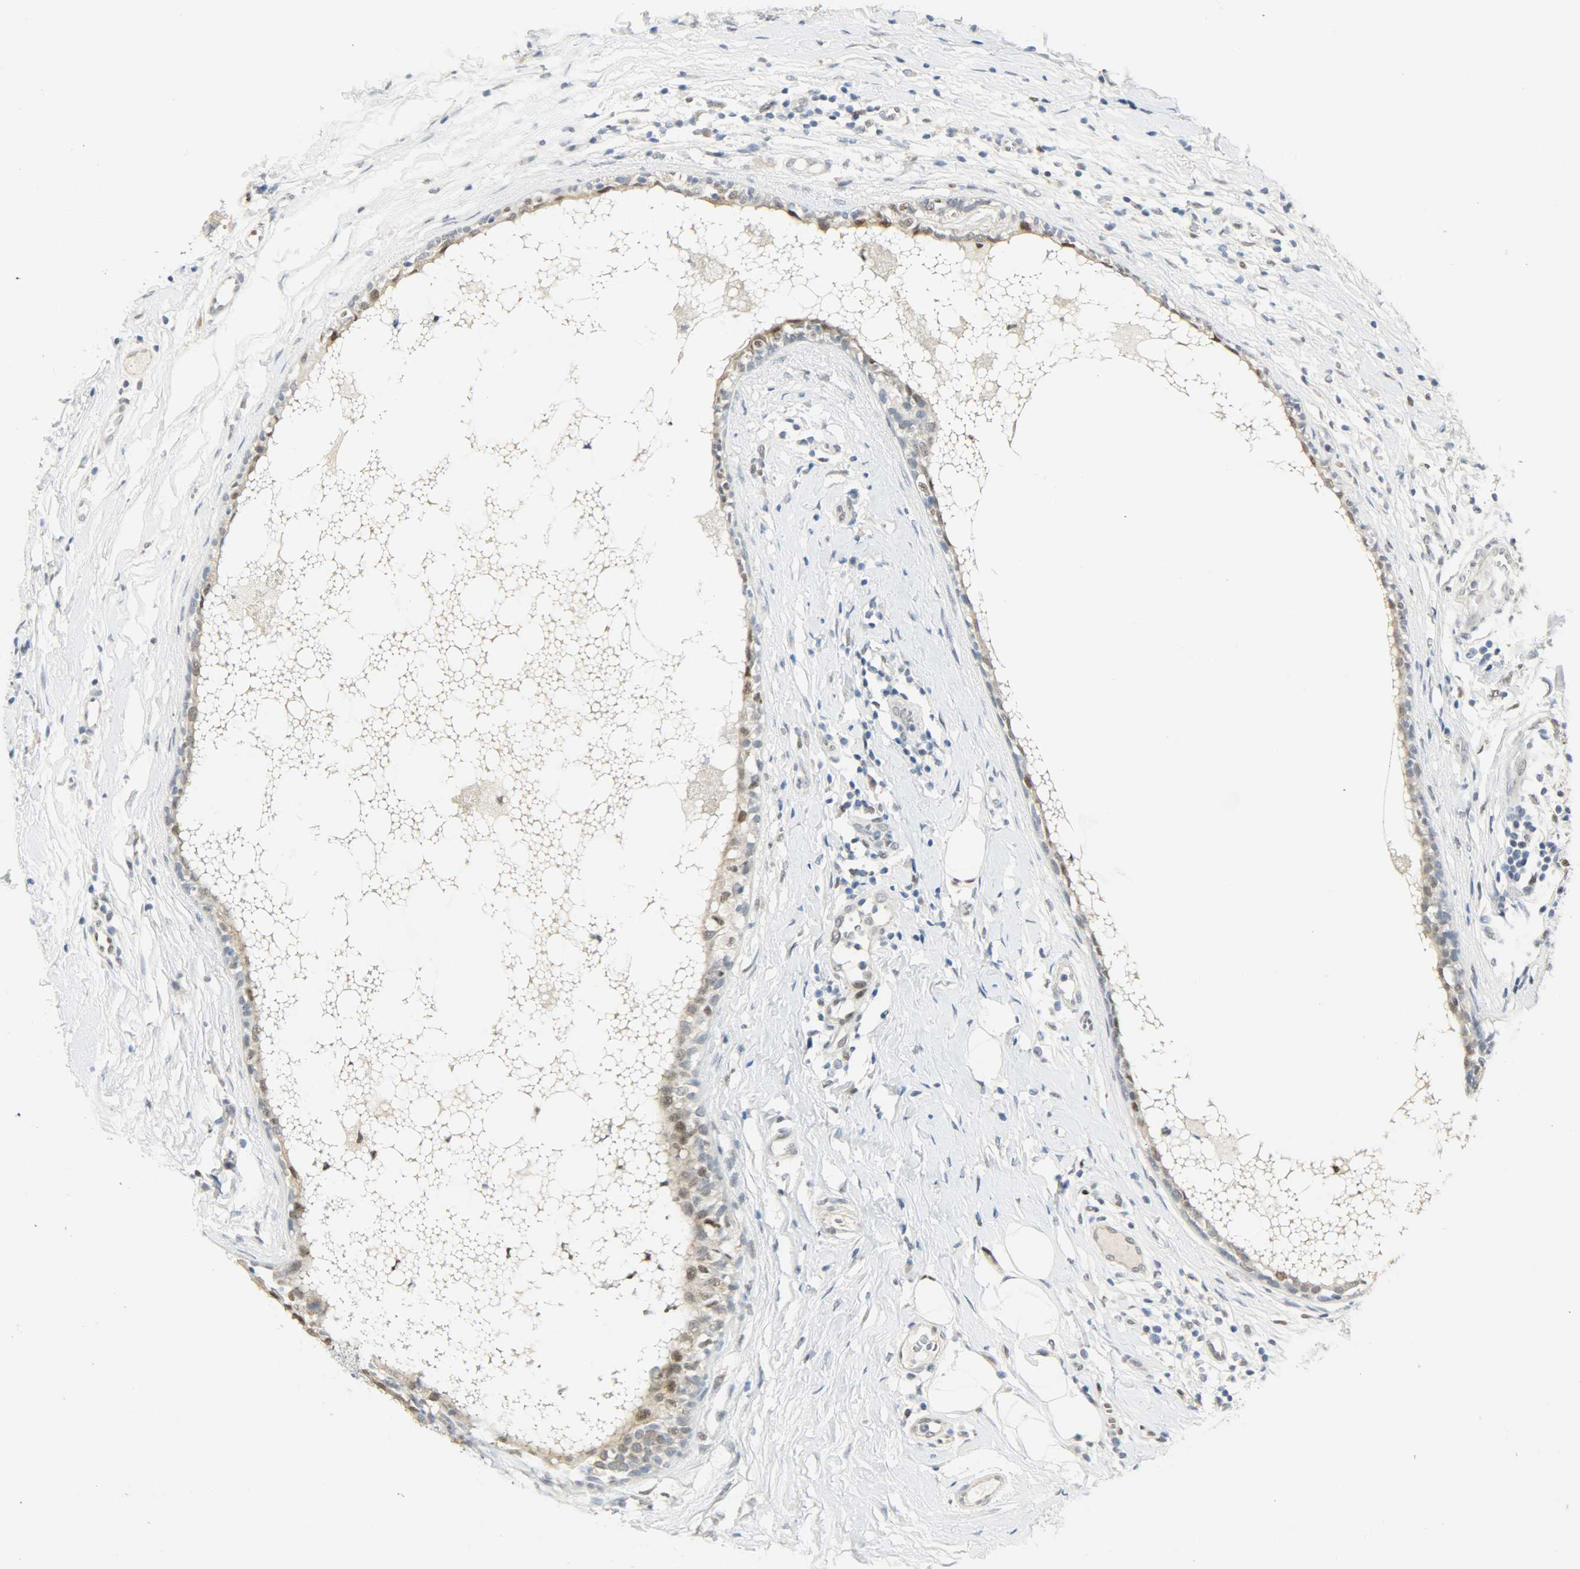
{"staining": {"intensity": "moderate", "quantity": "25%-75%", "location": "cytoplasmic/membranous,nuclear"}, "tissue": "breast cancer", "cell_type": "Tumor cells", "image_type": "cancer", "snomed": [{"axis": "morphology", "description": "Duct carcinoma"}, {"axis": "topography", "description": "Breast"}], "caption": "Protein staining of breast cancer tissue demonstrates moderate cytoplasmic/membranous and nuclear staining in approximately 25%-75% of tumor cells.", "gene": "PPARG", "patient": {"sex": "female", "age": 40}}